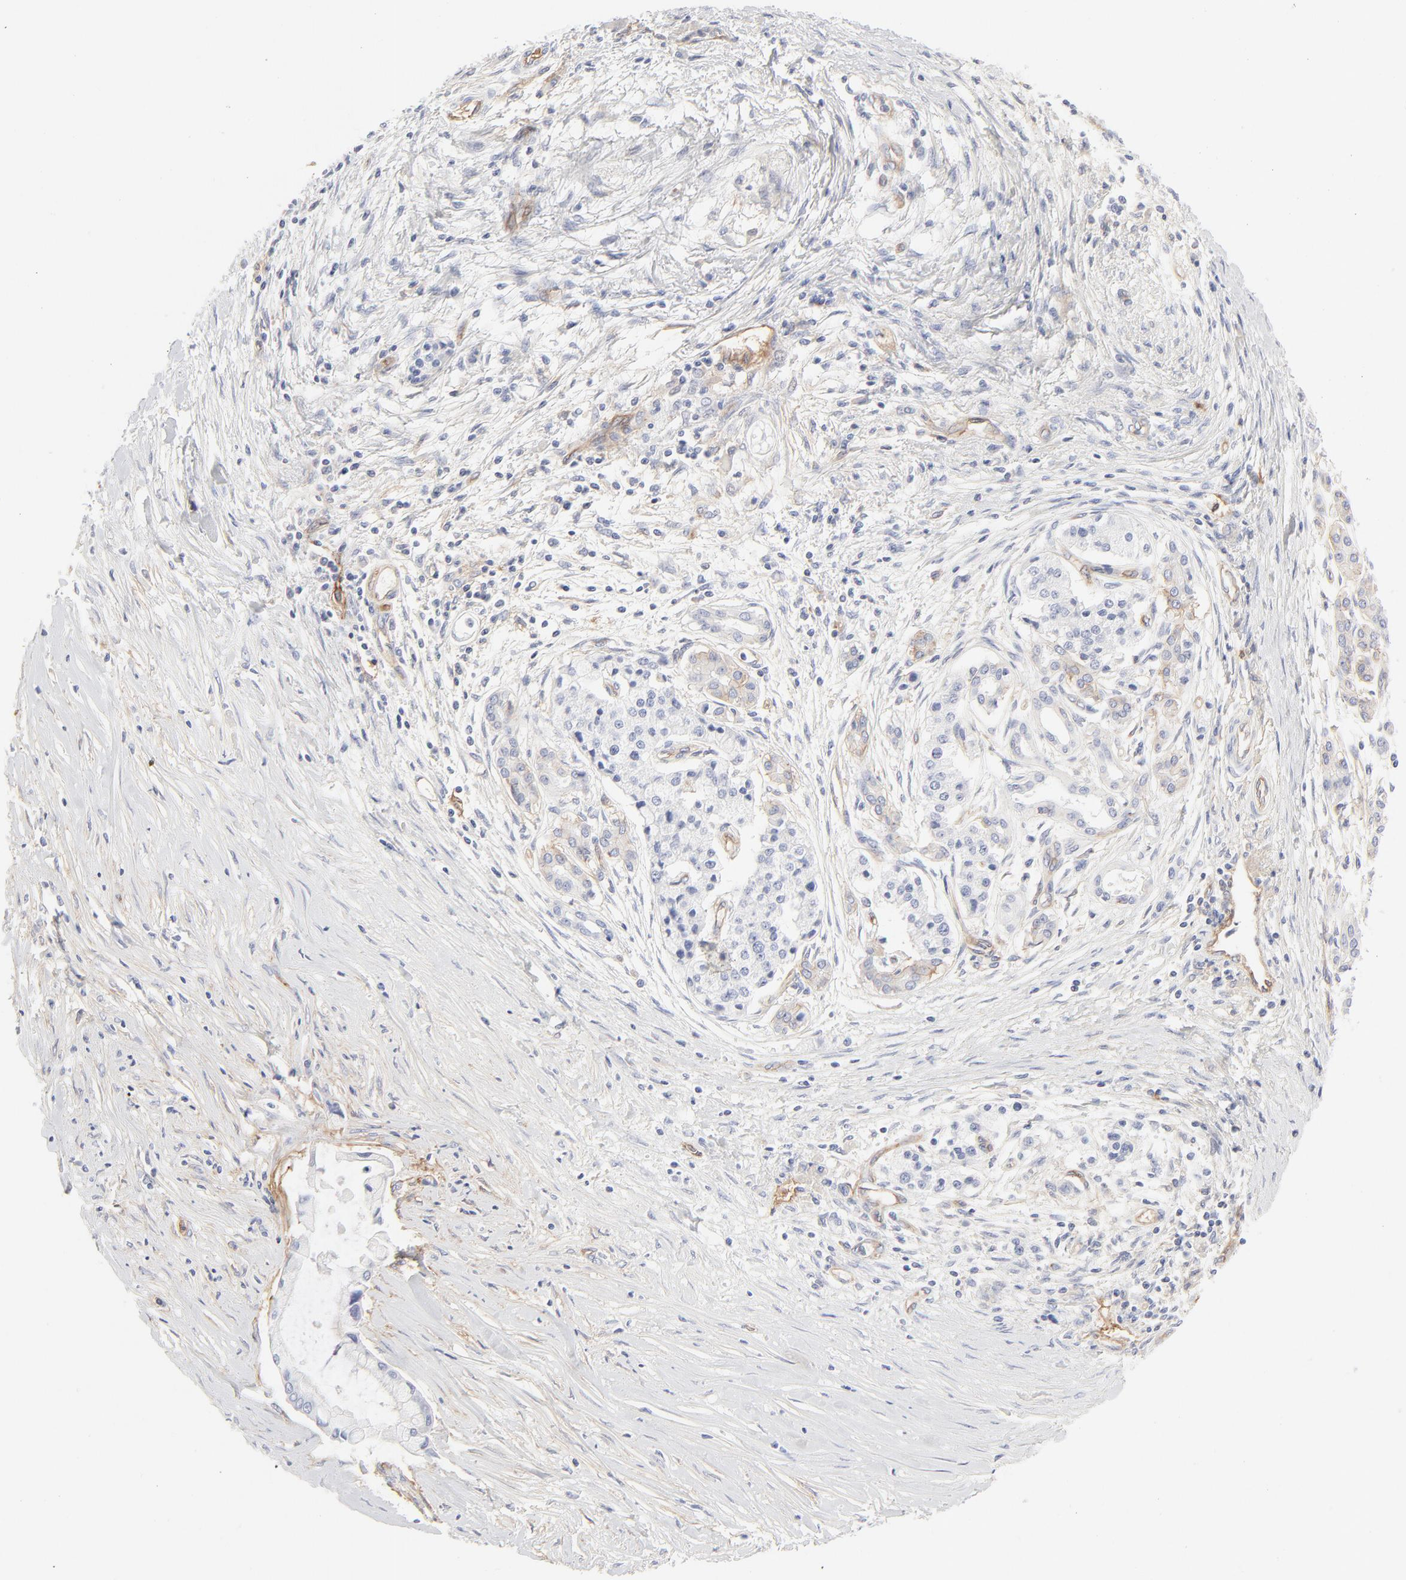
{"staining": {"intensity": "negative", "quantity": "none", "location": "none"}, "tissue": "pancreatic cancer", "cell_type": "Tumor cells", "image_type": "cancer", "snomed": [{"axis": "morphology", "description": "Adenocarcinoma, NOS"}, {"axis": "topography", "description": "Pancreas"}], "caption": "This is a photomicrograph of immunohistochemistry staining of adenocarcinoma (pancreatic), which shows no positivity in tumor cells.", "gene": "ITGA5", "patient": {"sex": "female", "age": 59}}